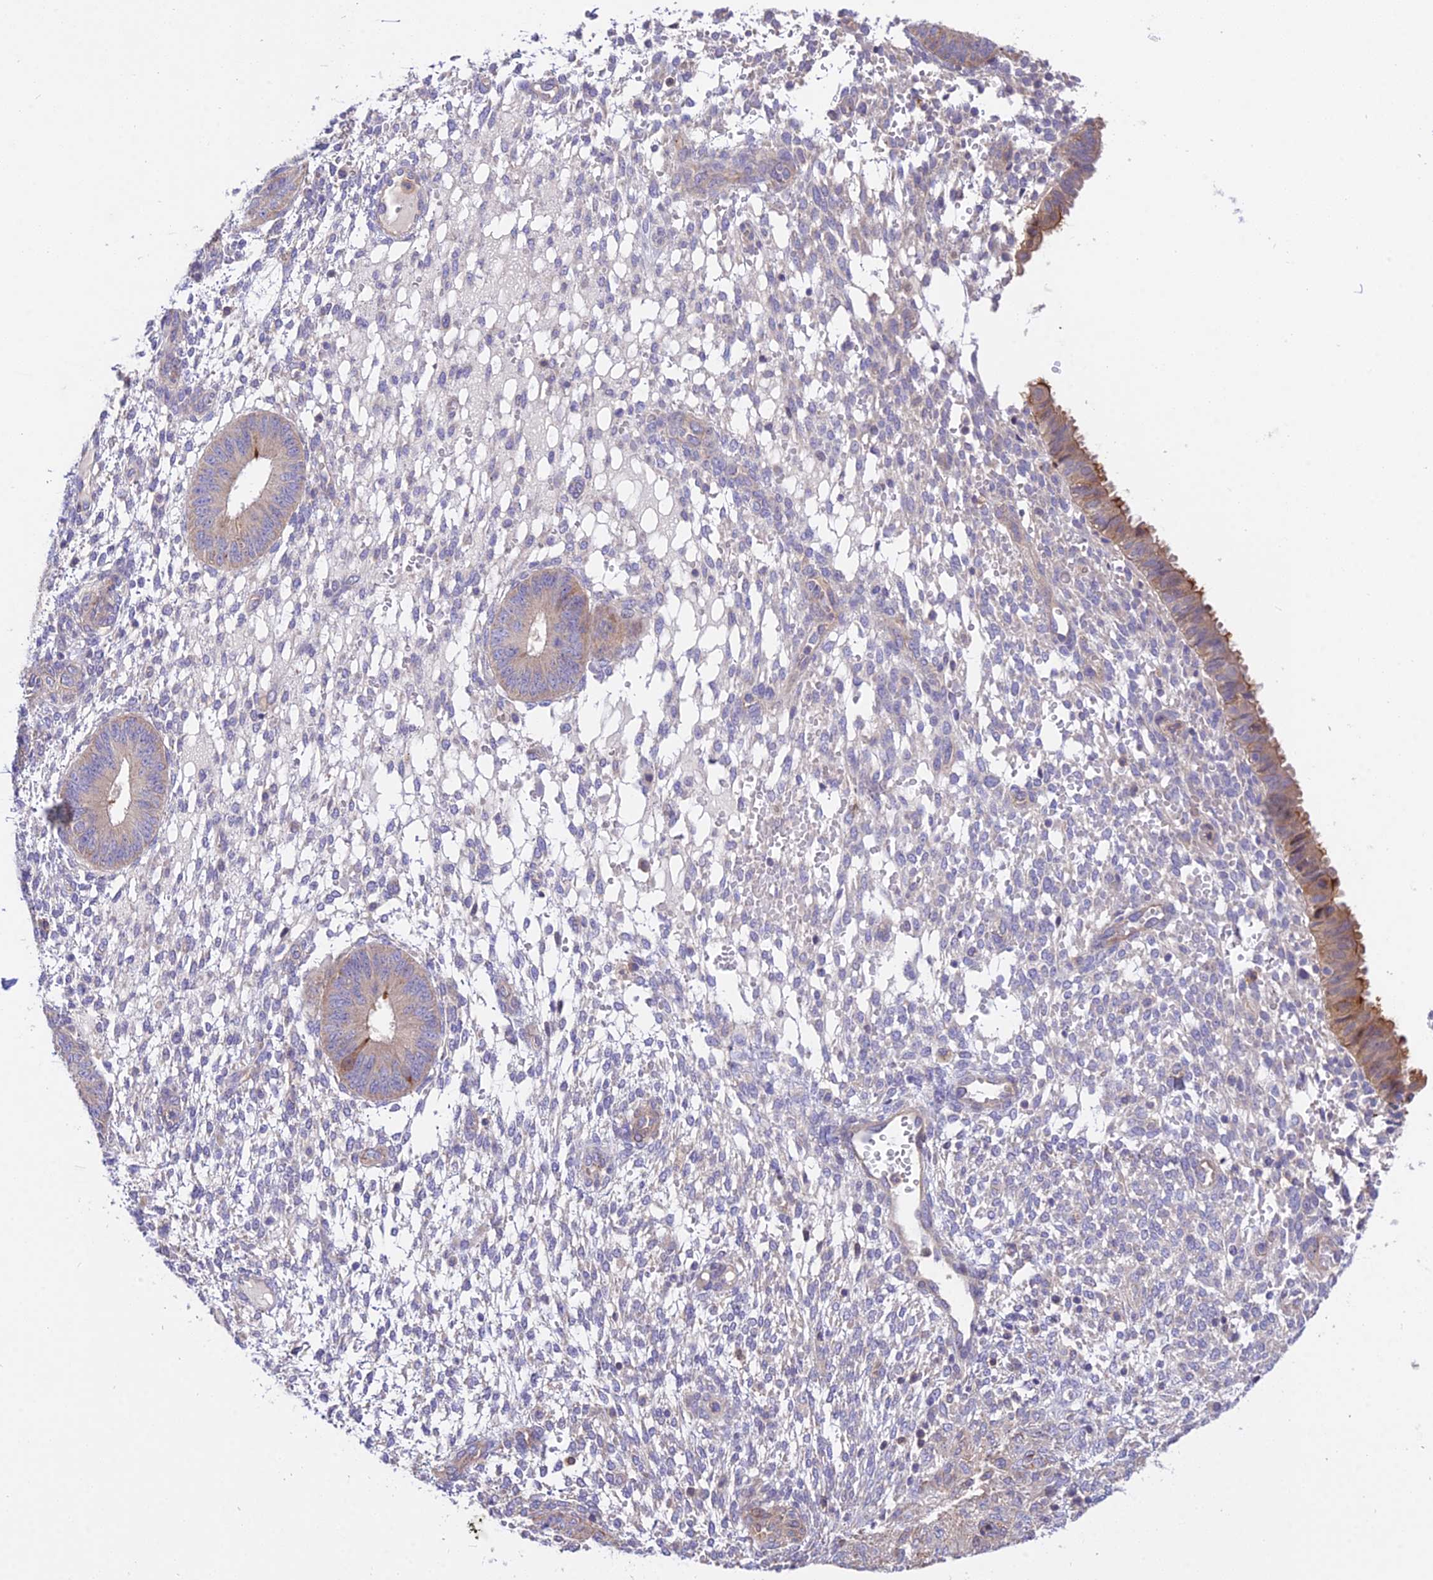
{"staining": {"intensity": "weak", "quantity": "<25%", "location": "cytoplasmic/membranous"}, "tissue": "endometrium", "cell_type": "Cells in endometrial stroma", "image_type": "normal", "snomed": [{"axis": "morphology", "description": "Normal tissue, NOS"}, {"axis": "topography", "description": "Endometrium"}], "caption": "Immunohistochemistry (IHC) photomicrograph of benign endometrium: endometrium stained with DAB demonstrates no significant protein expression in cells in endometrial stroma.", "gene": "TRIM43B", "patient": {"sex": "female", "age": 49}}